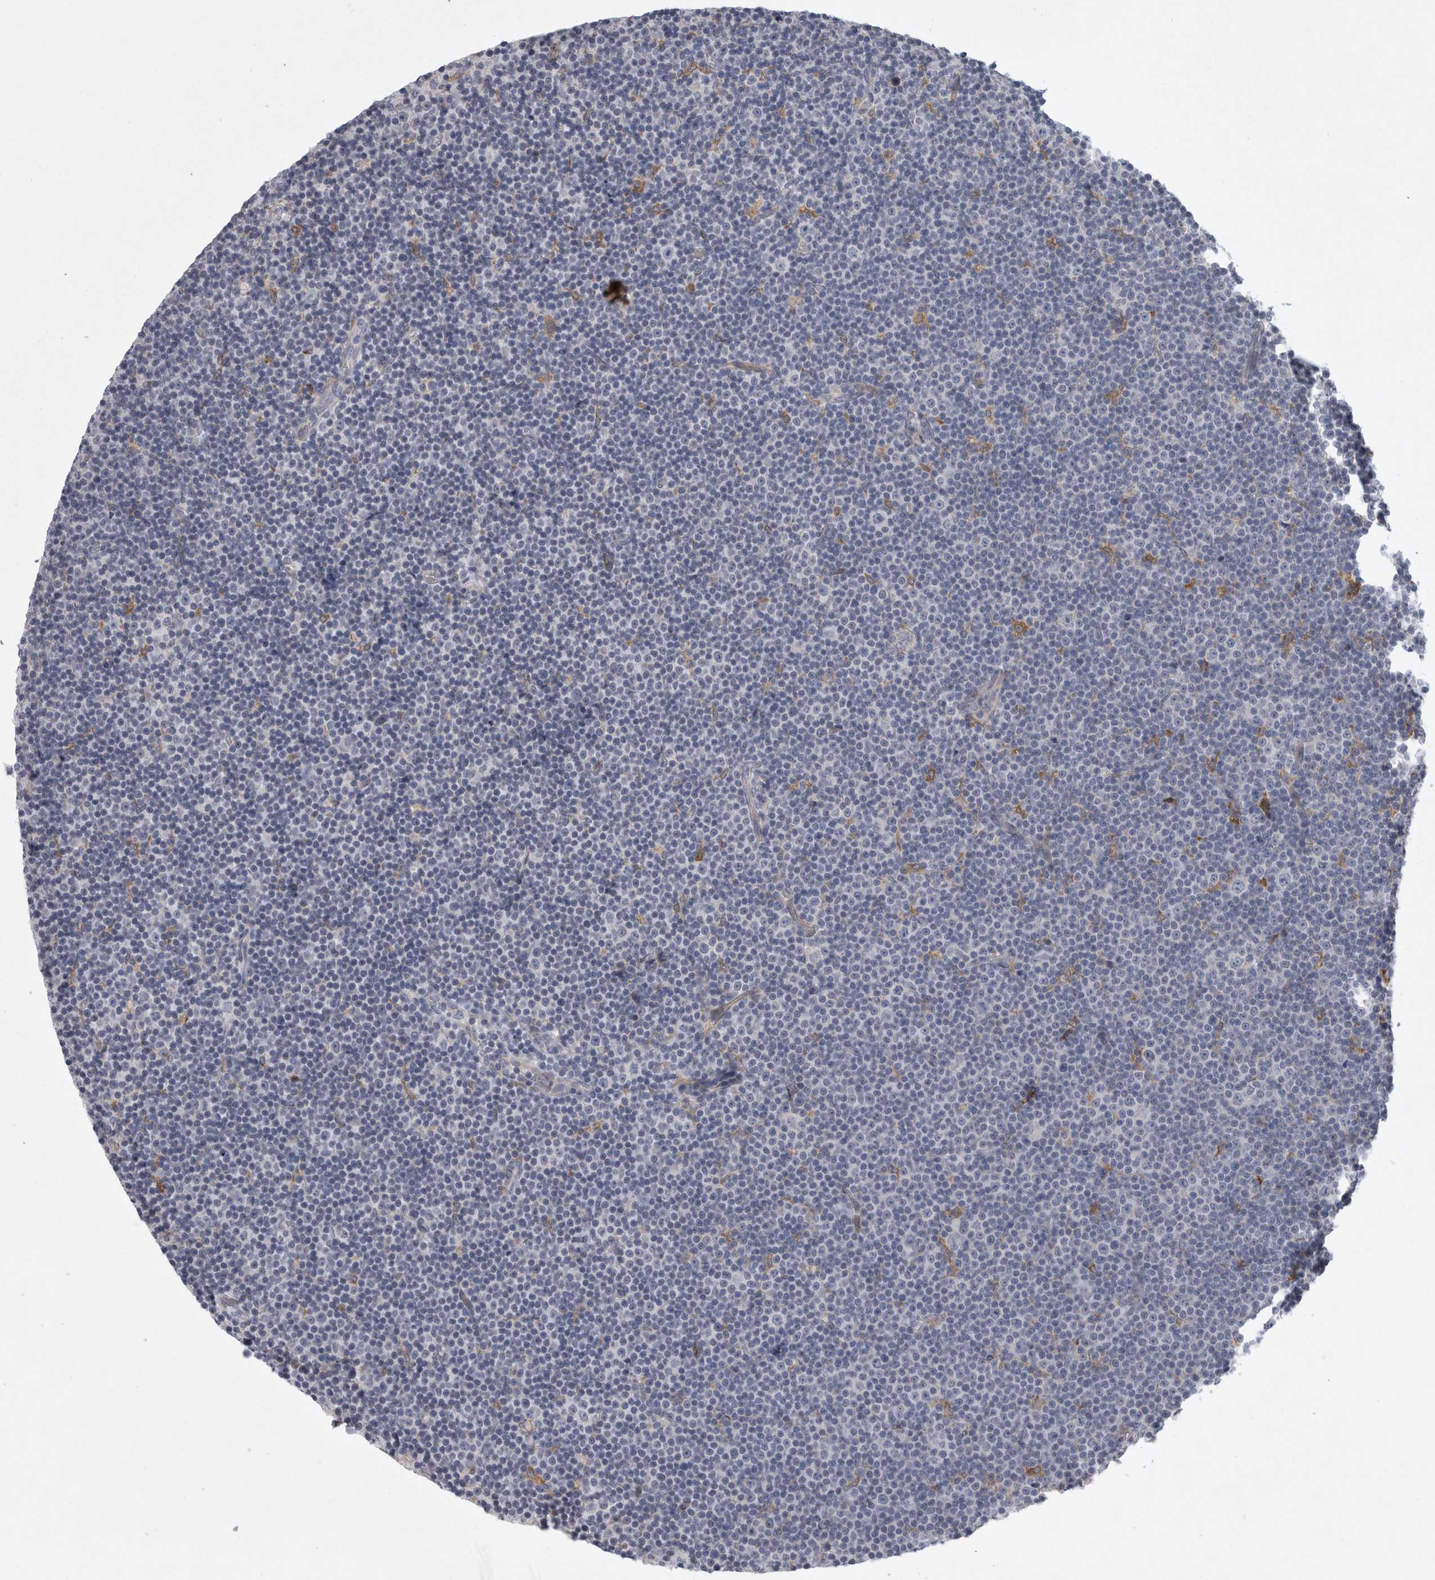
{"staining": {"intensity": "negative", "quantity": "none", "location": "none"}, "tissue": "lymphoma", "cell_type": "Tumor cells", "image_type": "cancer", "snomed": [{"axis": "morphology", "description": "Malignant lymphoma, non-Hodgkin's type, Low grade"}, {"axis": "topography", "description": "Lymph node"}], "caption": "Malignant lymphoma, non-Hodgkin's type (low-grade) was stained to show a protein in brown. There is no significant positivity in tumor cells. (DAB (3,3'-diaminobenzidine) immunohistochemistry (IHC) visualized using brightfield microscopy, high magnification).", "gene": "MINPP1", "patient": {"sex": "female", "age": 67}}